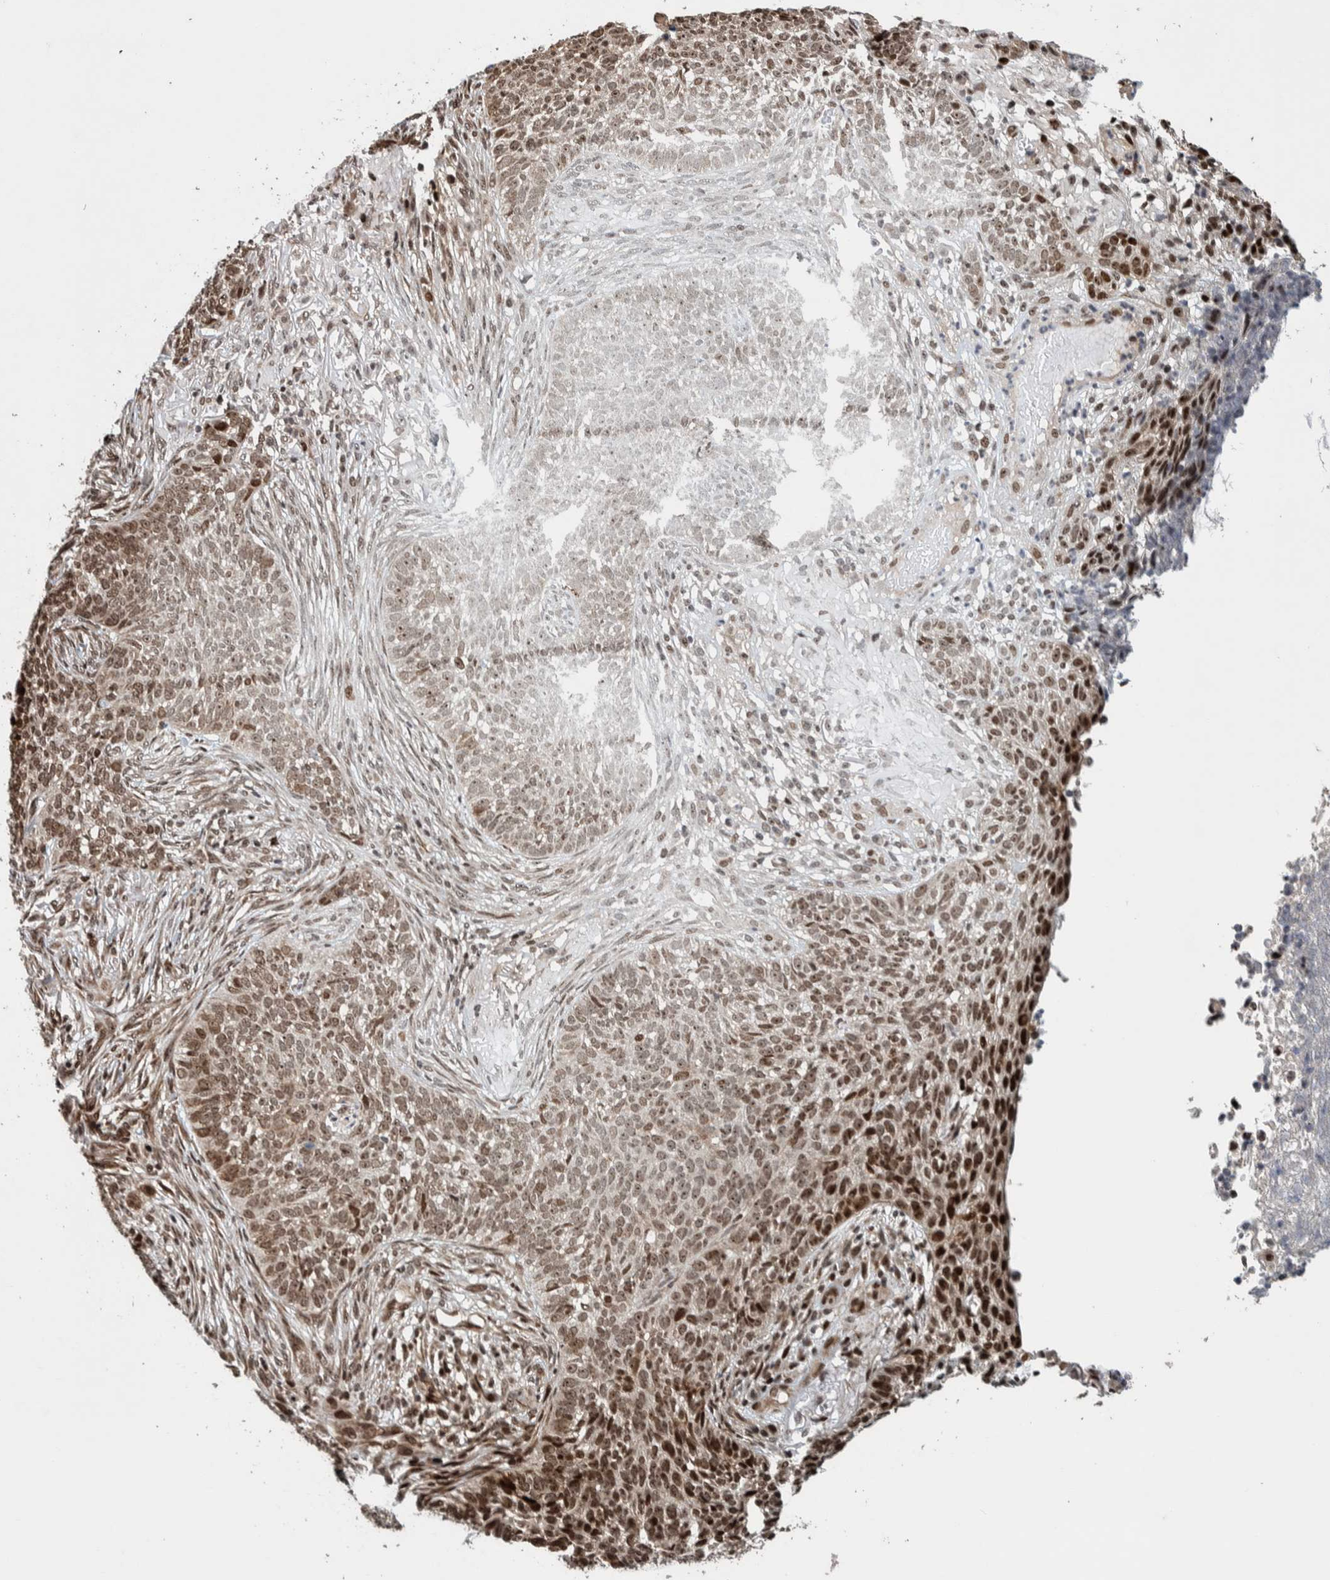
{"staining": {"intensity": "strong", "quantity": ">75%", "location": "nuclear"}, "tissue": "skin cancer", "cell_type": "Tumor cells", "image_type": "cancer", "snomed": [{"axis": "morphology", "description": "Basal cell carcinoma"}, {"axis": "topography", "description": "Skin"}], "caption": "Immunohistochemical staining of skin cancer (basal cell carcinoma) exhibits high levels of strong nuclear protein staining in approximately >75% of tumor cells.", "gene": "CHD4", "patient": {"sex": "male", "age": 85}}